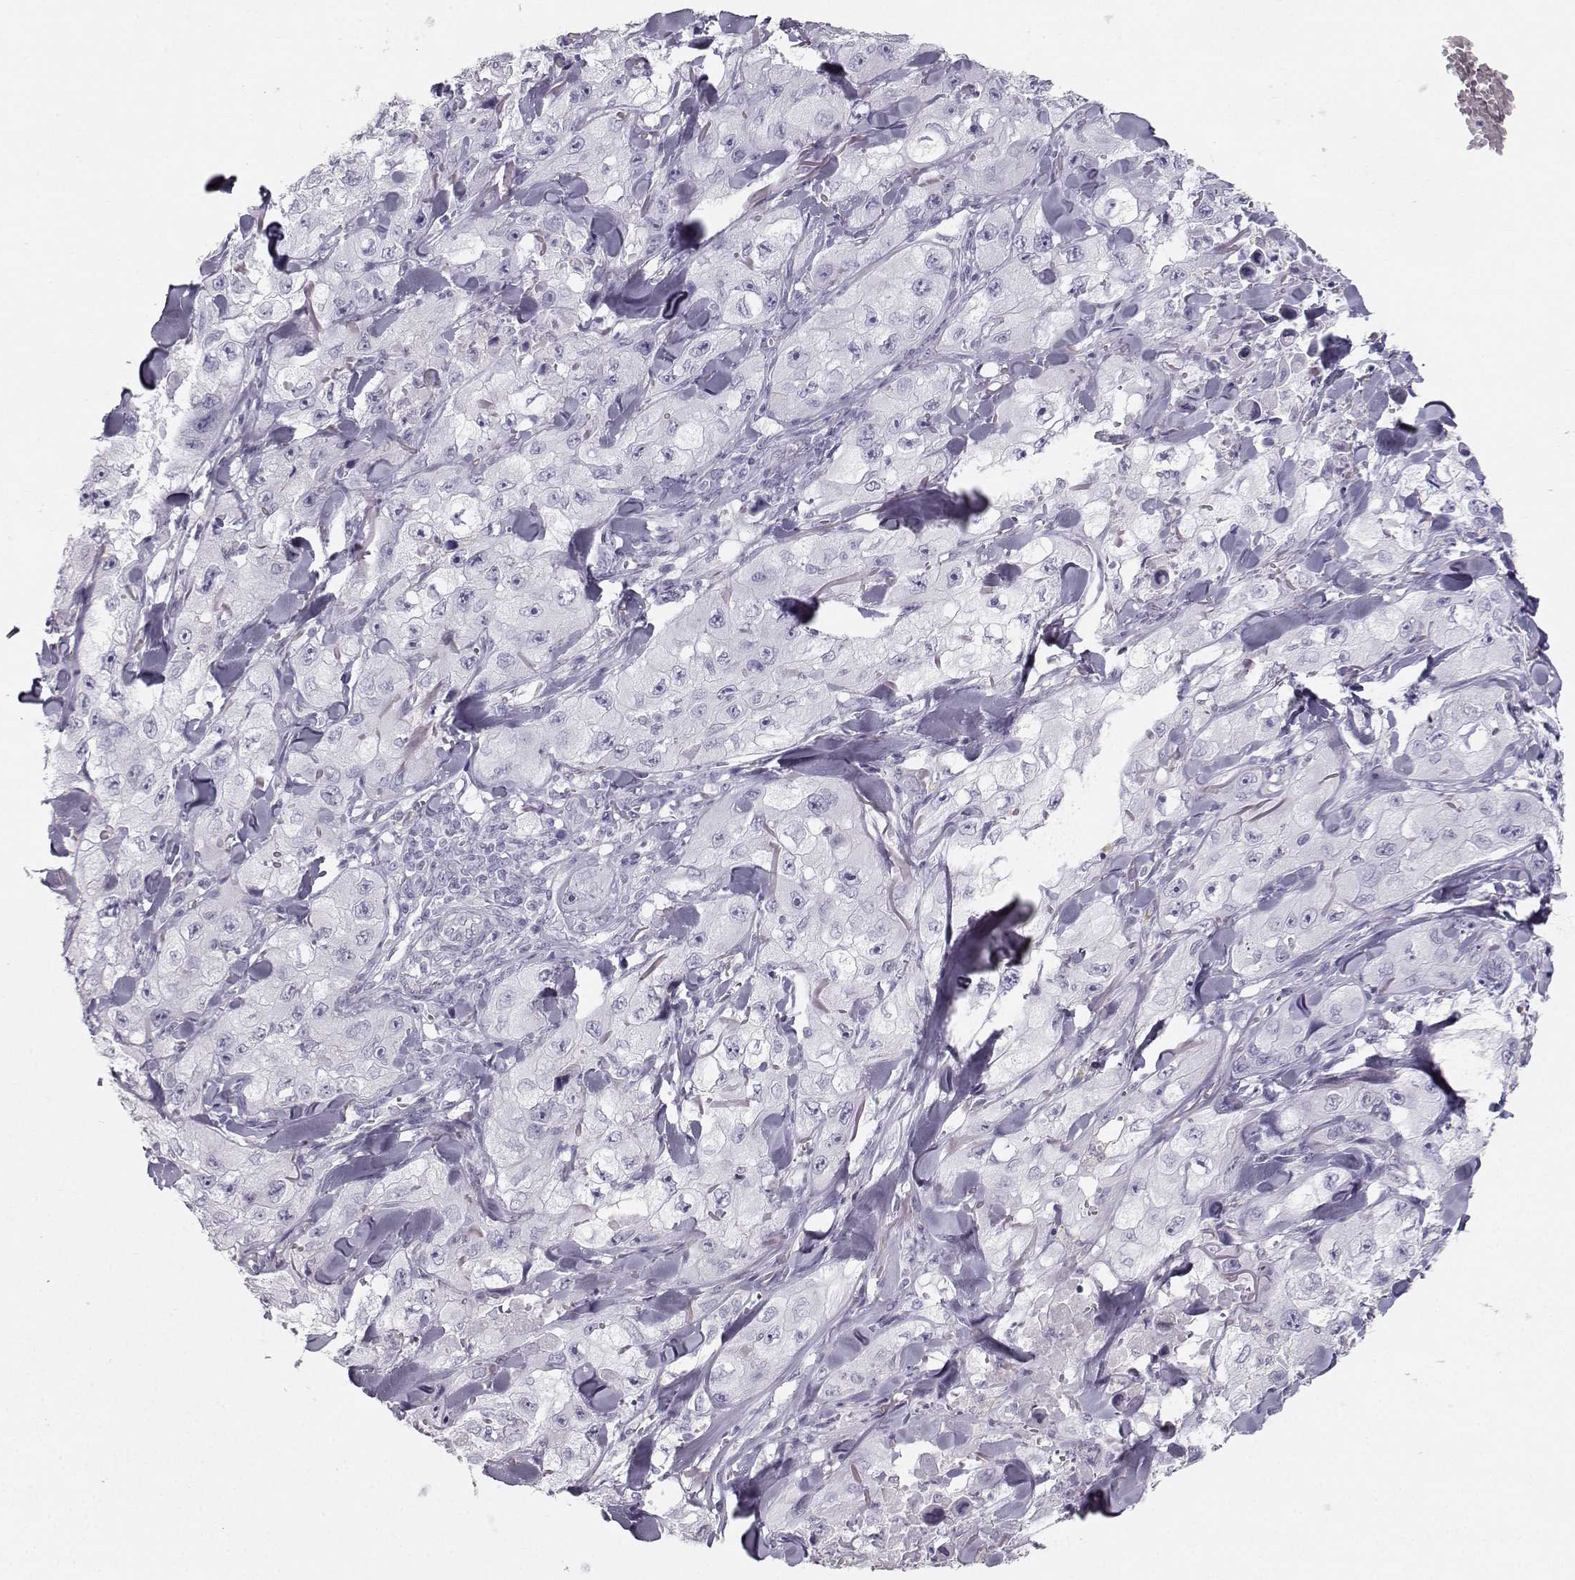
{"staining": {"intensity": "negative", "quantity": "none", "location": "none"}, "tissue": "skin cancer", "cell_type": "Tumor cells", "image_type": "cancer", "snomed": [{"axis": "morphology", "description": "Squamous cell carcinoma, NOS"}, {"axis": "topography", "description": "Skin"}, {"axis": "topography", "description": "Subcutis"}], "caption": "An IHC photomicrograph of skin cancer (squamous cell carcinoma) is shown. There is no staining in tumor cells of skin cancer (squamous cell carcinoma). (Stains: DAB immunohistochemistry (IHC) with hematoxylin counter stain, Microscopy: brightfield microscopy at high magnification).", "gene": "CASR", "patient": {"sex": "male", "age": 73}}